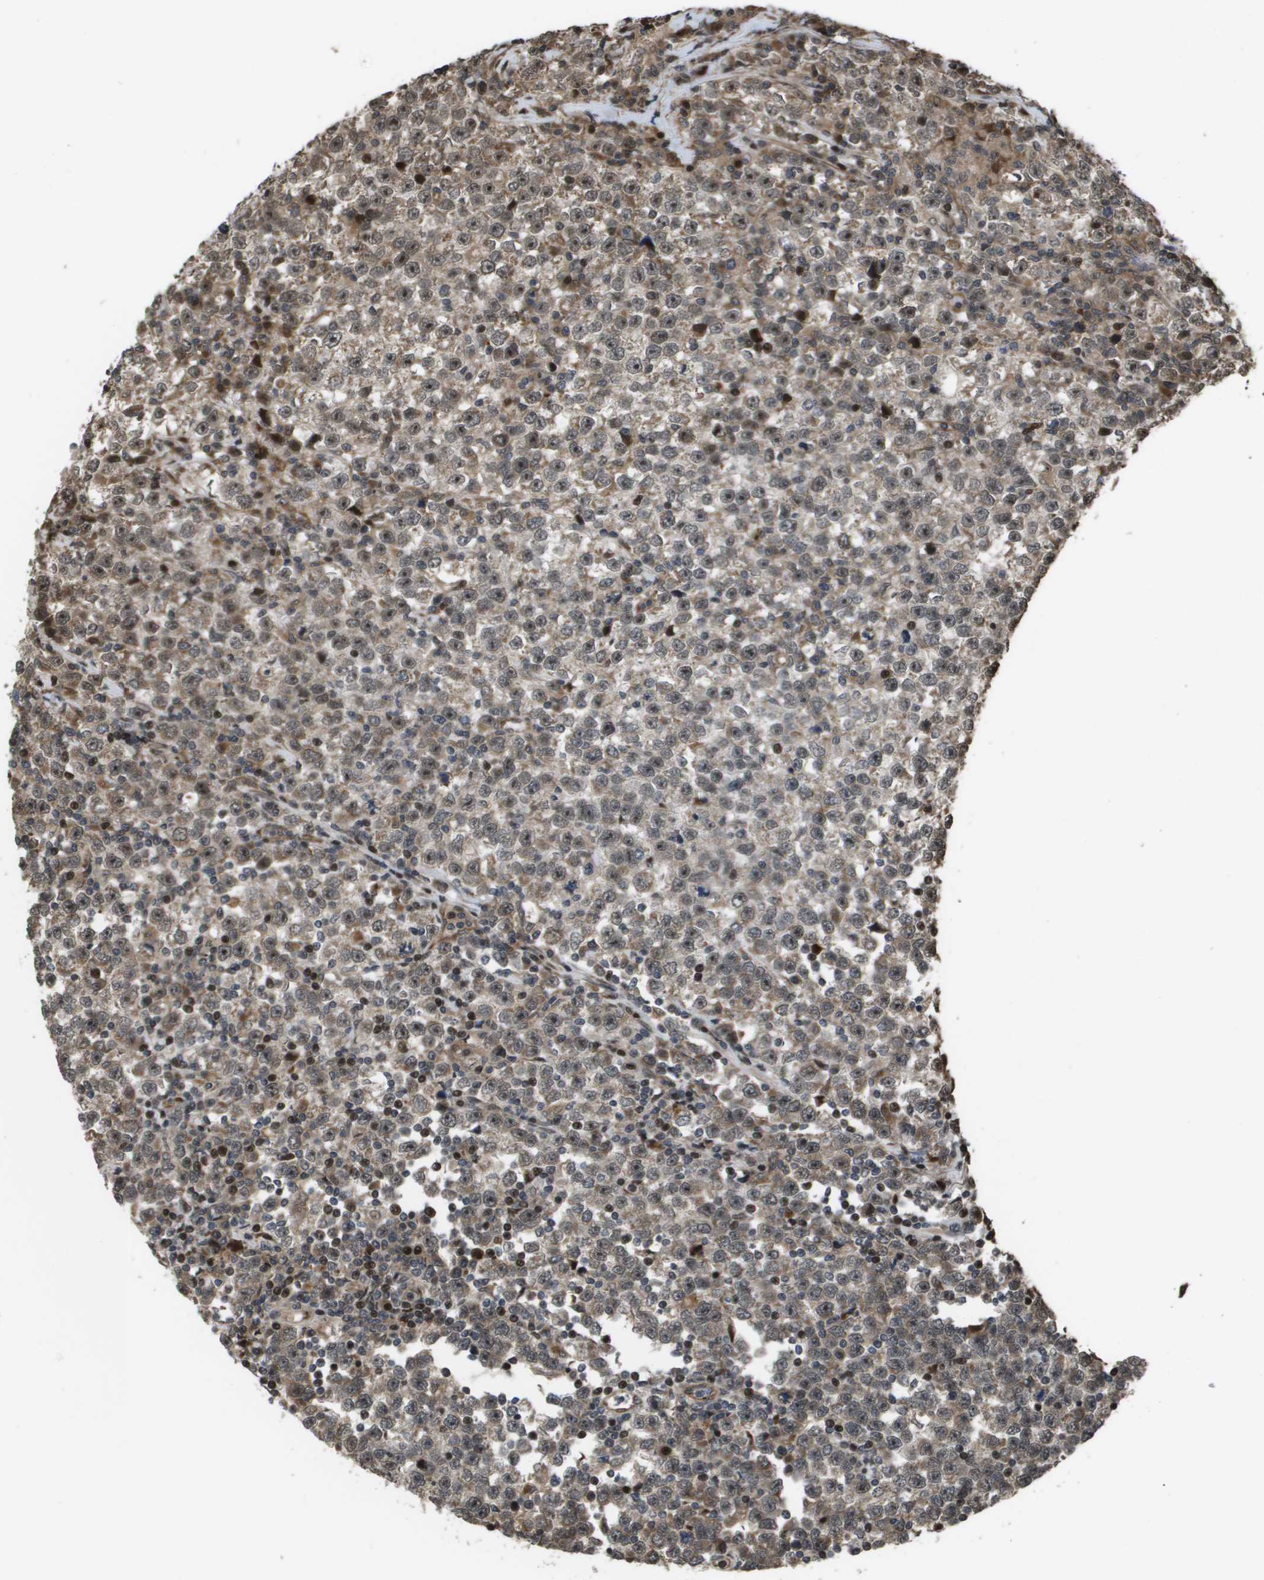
{"staining": {"intensity": "weak", "quantity": "25%-75%", "location": "cytoplasmic/membranous,nuclear"}, "tissue": "testis cancer", "cell_type": "Tumor cells", "image_type": "cancer", "snomed": [{"axis": "morphology", "description": "Seminoma, NOS"}, {"axis": "topography", "description": "Testis"}], "caption": "Seminoma (testis) tissue displays weak cytoplasmic/membranous and nuclear expression in about 25%-75% of tumor cells", "gene": "AXIN2", "patient": {"sex": "male", "age": 43}}